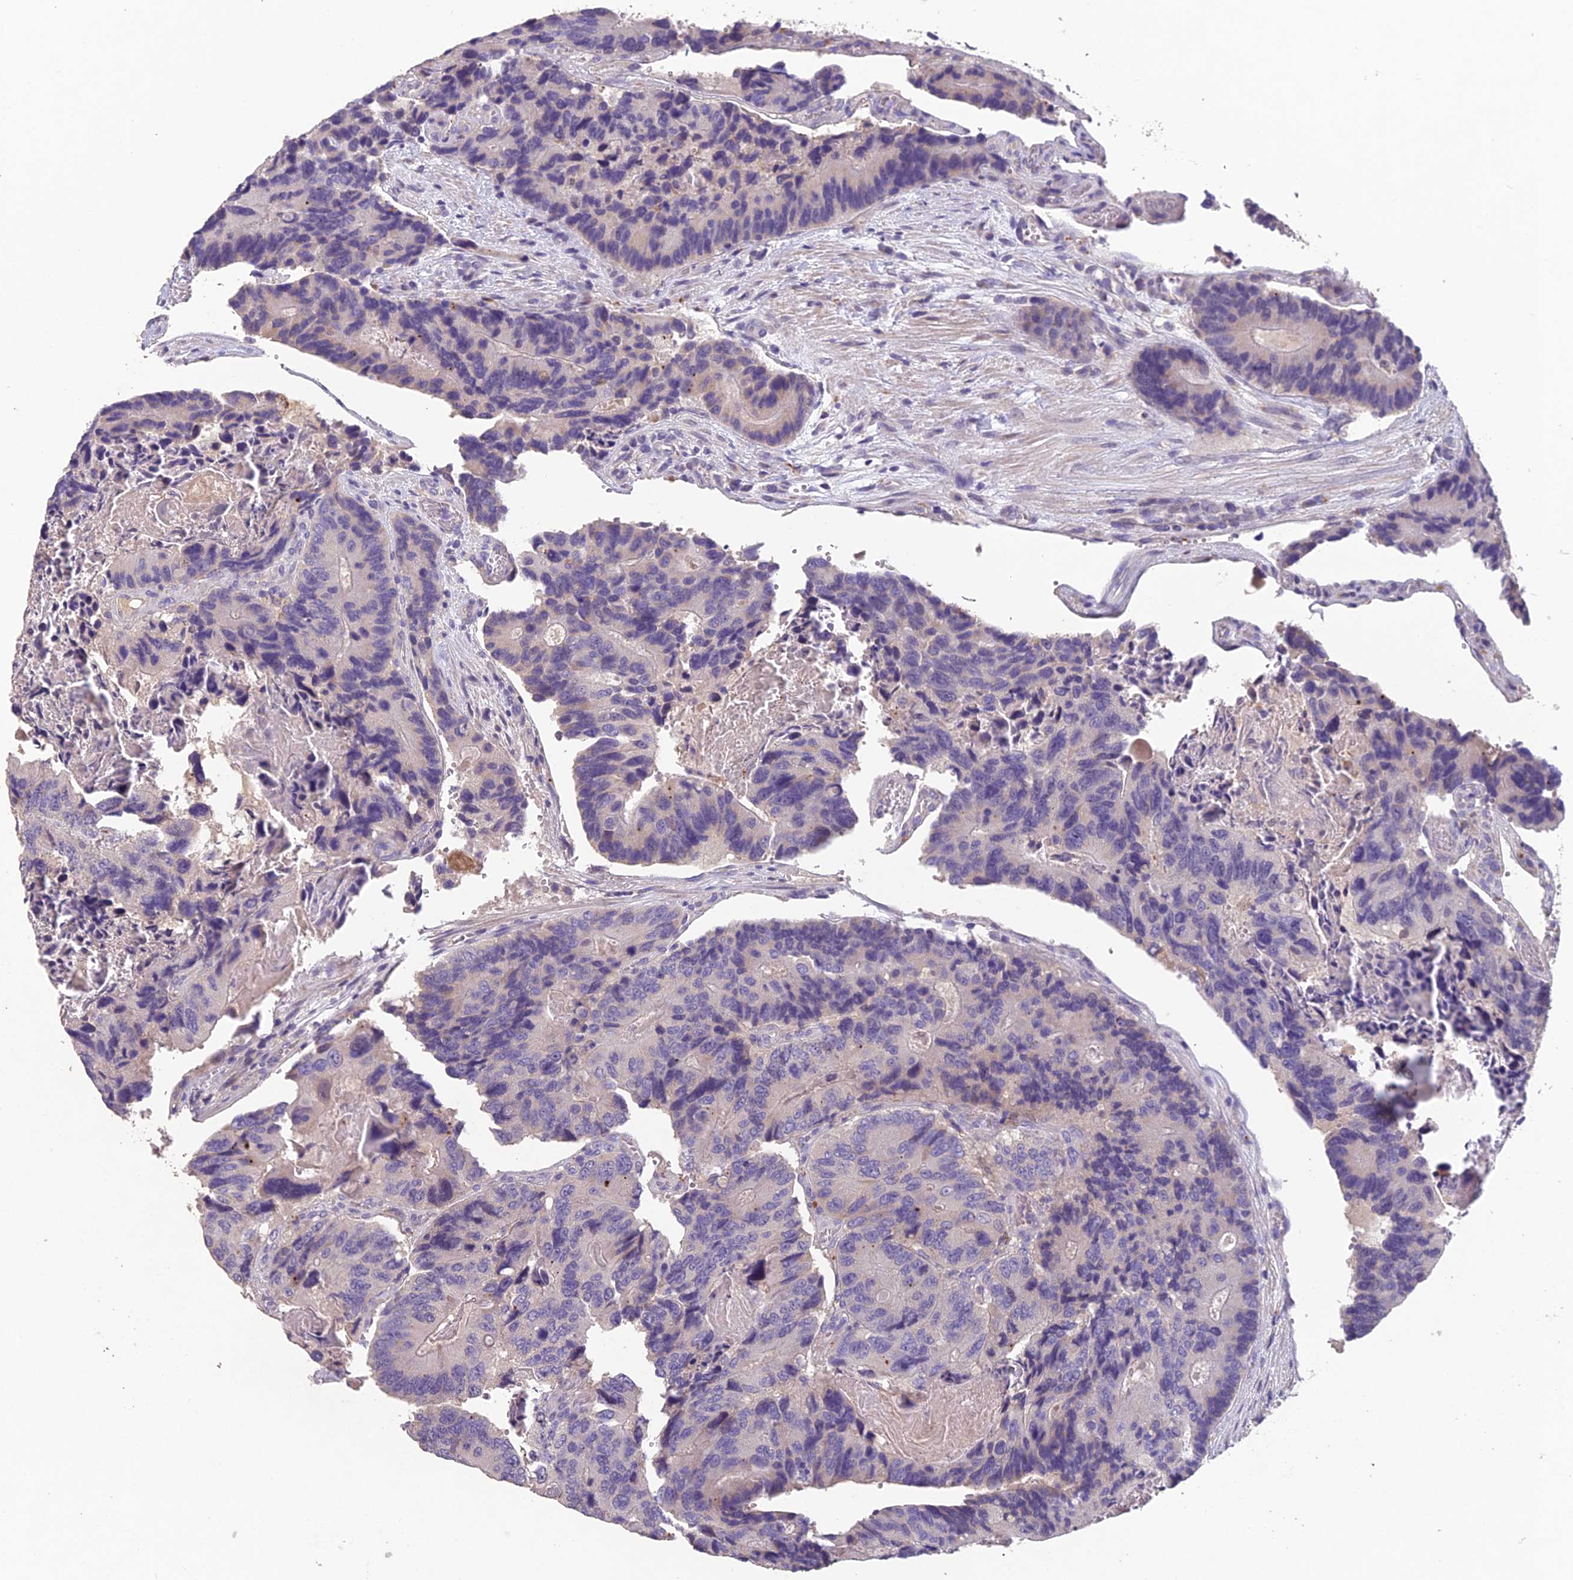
{"staining": {"intensity": "negative", "quantity": "none", "location": "none"}, "tissue": "colorectal cancer", "cell_type": "Tumor cells", "image_type": "cancer", "snomed": [{"axis": "morphology", "description": "Adenocarcinoma, NOS"}, {"axis": "topography", "description": "Colon"}], "caption": "Immunohistochemistry (IHC) of colorectal adenocarcinoma displays no positivity in tumor cells.", "gene": "CEACAM16", "patient": {"sex": "male", "age": 84}}